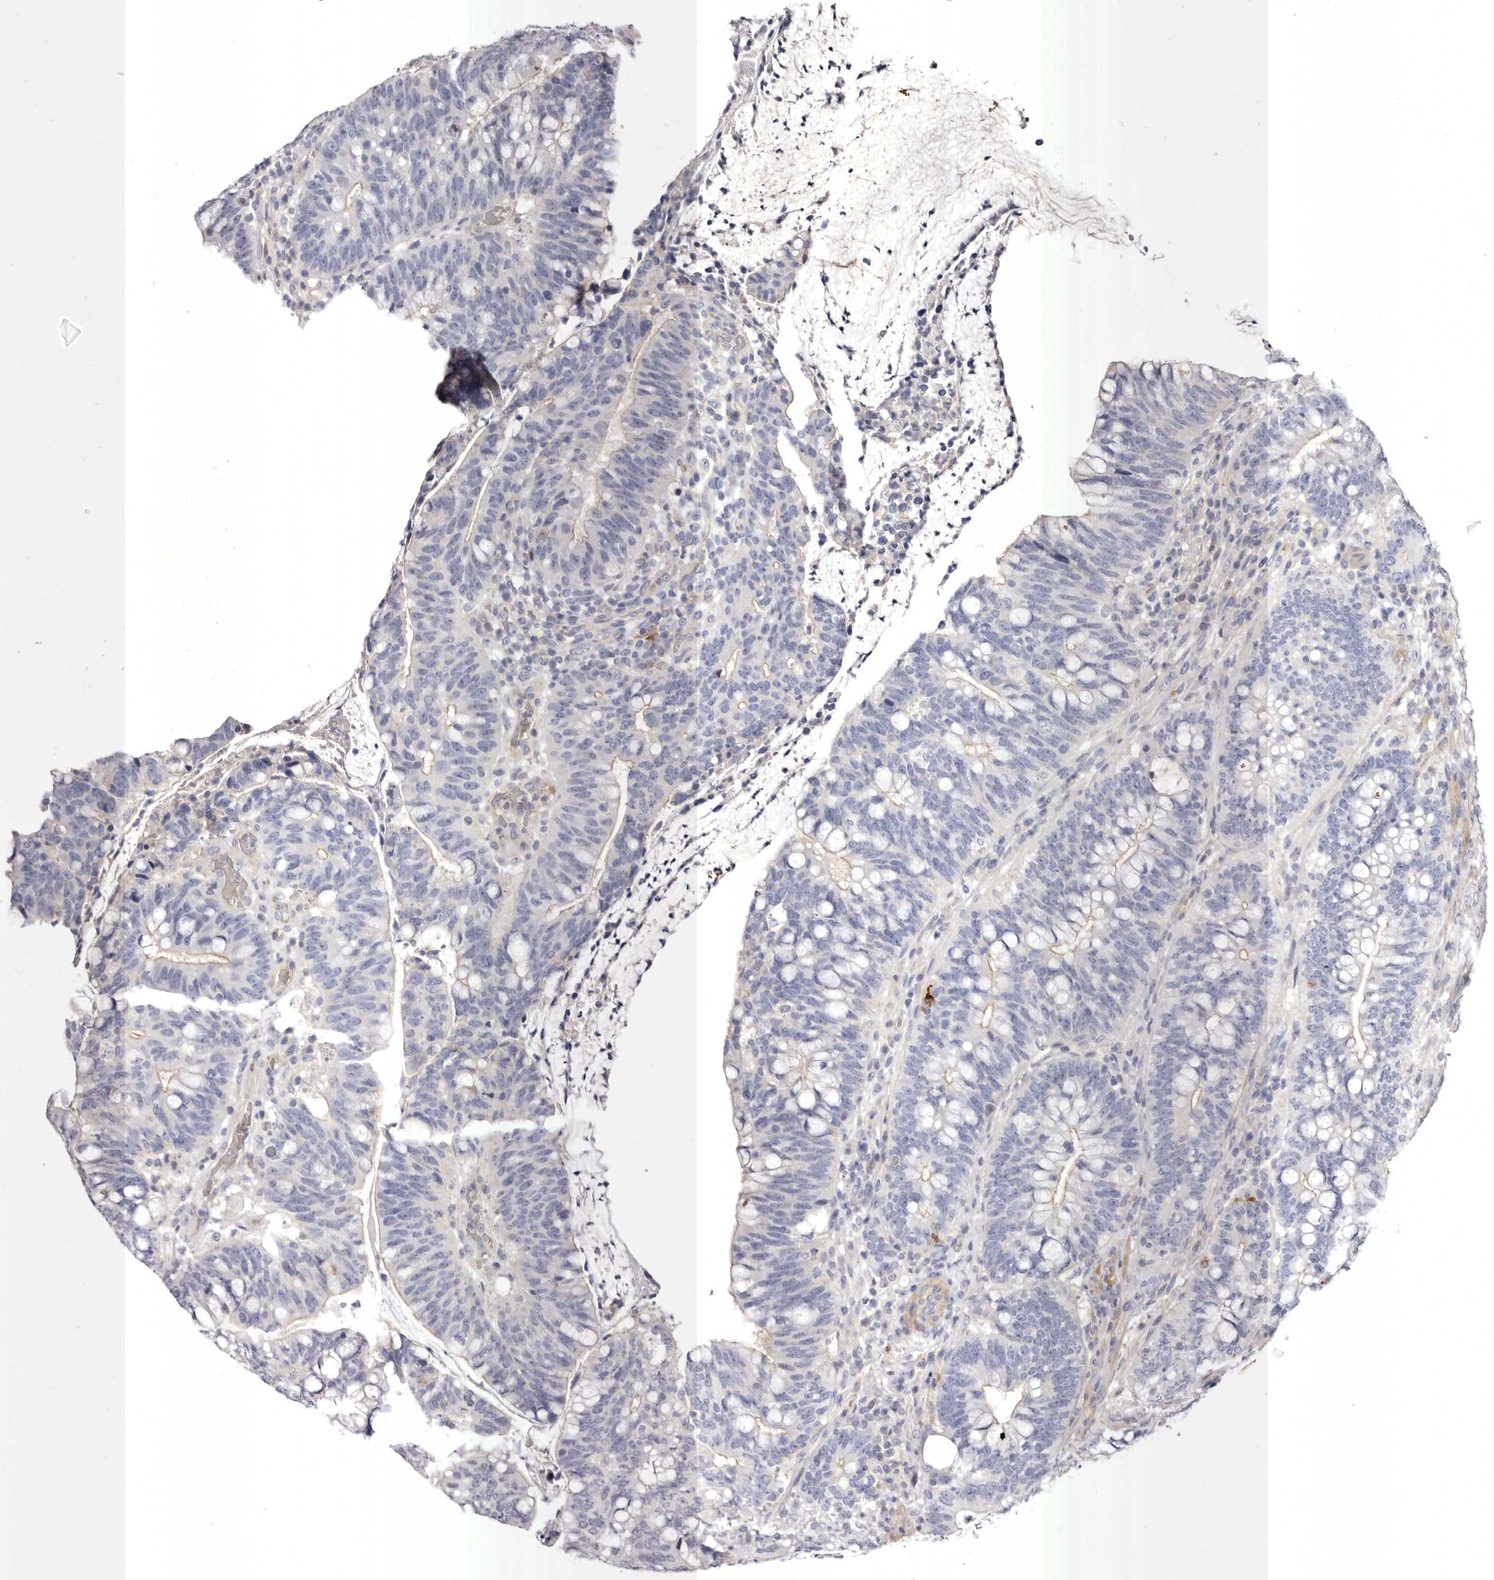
{"staining": {"intensity": "negative", "quantity": "none", "location": "none"}, "tissue": "colorectal cancer", "cell_type": "Tumor cells", "image_type": "cancer", "snomed": [{"axis": "morphology", "description": "Adenocarcinoma, NOS"}, {"axis": "topography", "description": "Colon"}], "caption": "This is an immunohistochemistry histopathology image of human colorectal cancer. There is no staining in tumor cells.", "gene": "S1PR5", "patient": {"sex": "female", "age": 66}}